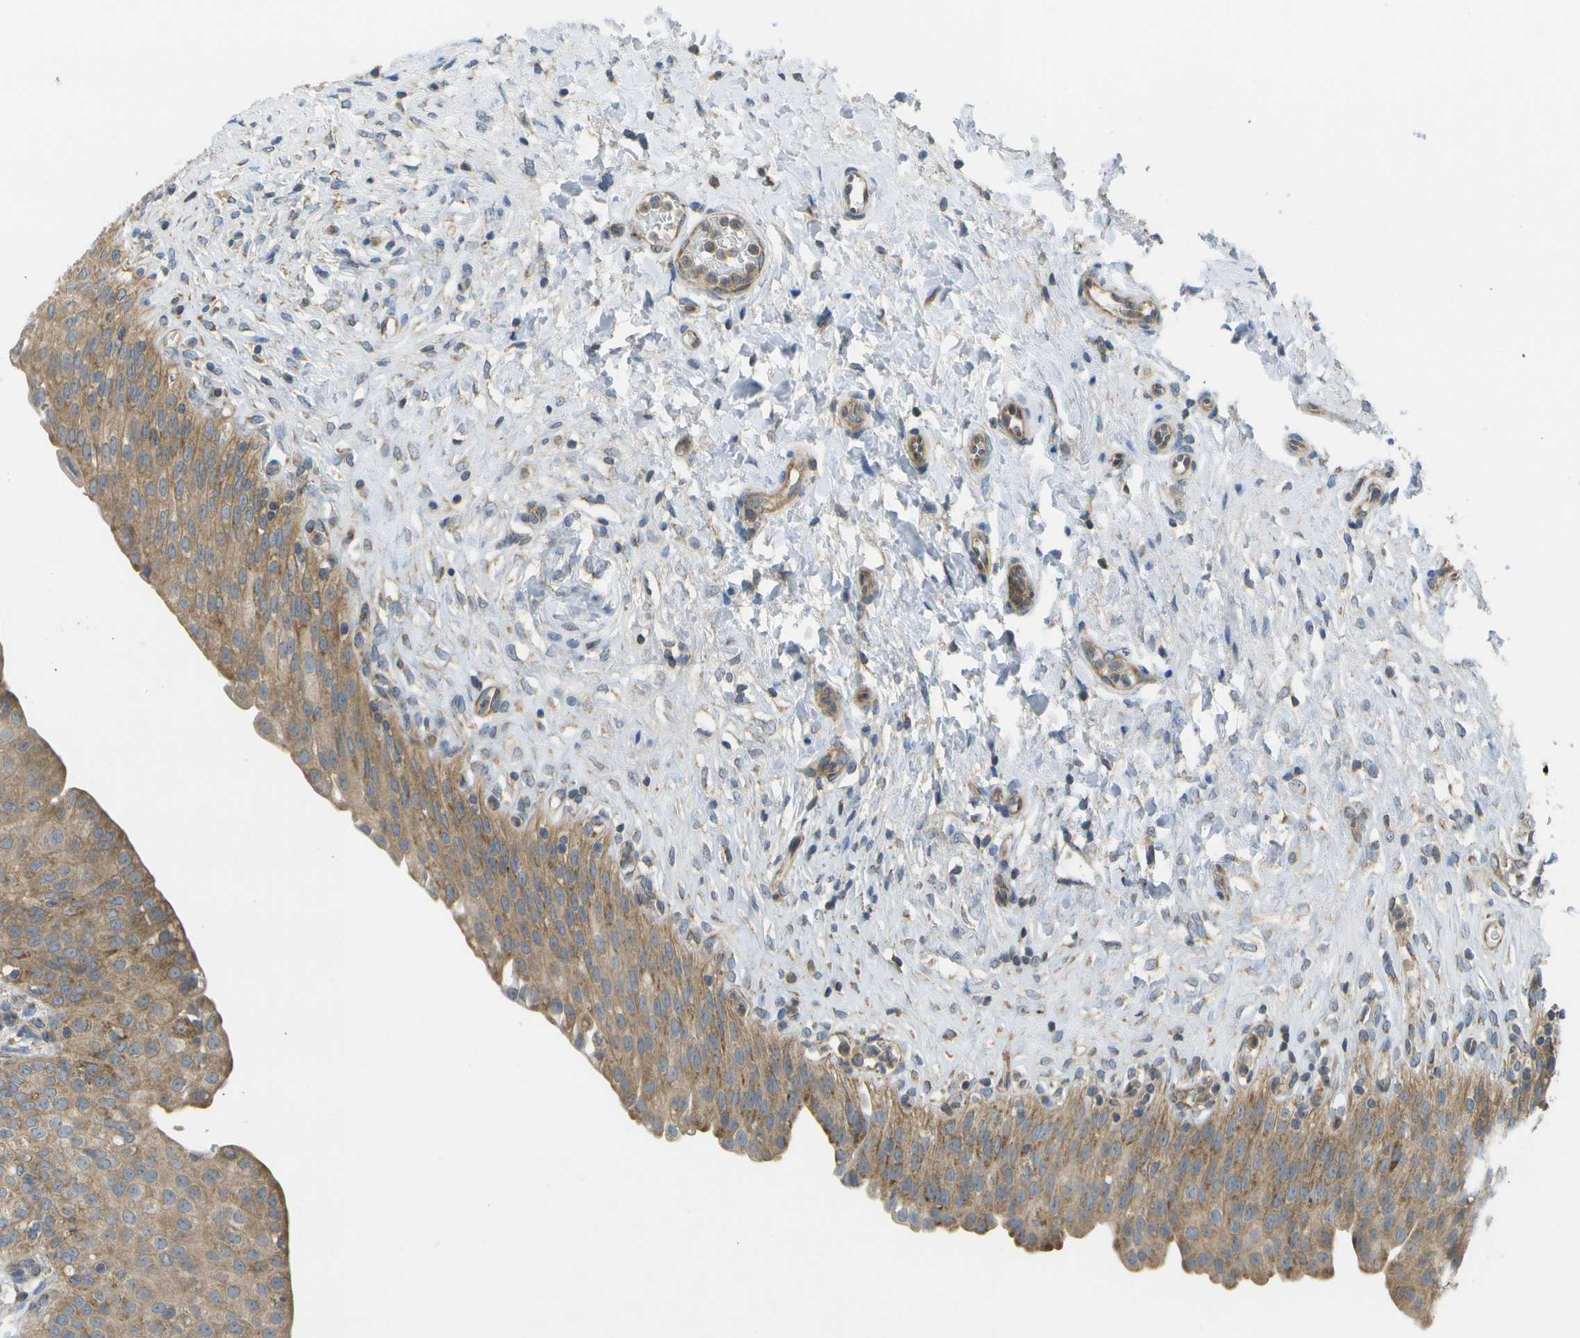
{"staining": {"intensity": "moderate", "quantity": ">75%", "location": "cytoplasmic/membranous"}, "tissue": "urinary bladder", "cell_type": "Urothelial cells", "image_type": "normal", "snomed": [{"axis": "morphology", "description": "Urothelial carcinoma, High grade"}, {"axis": "topography", "description": "Urinary bladder"}], "caption": "Urinary bladder stained with a brown dye displays moderate cytoplasmic/membranous positive staining in about >75% of urothelial cells.", "gene": "DPM3", "patient": {"sex": "male", "age": 46}}